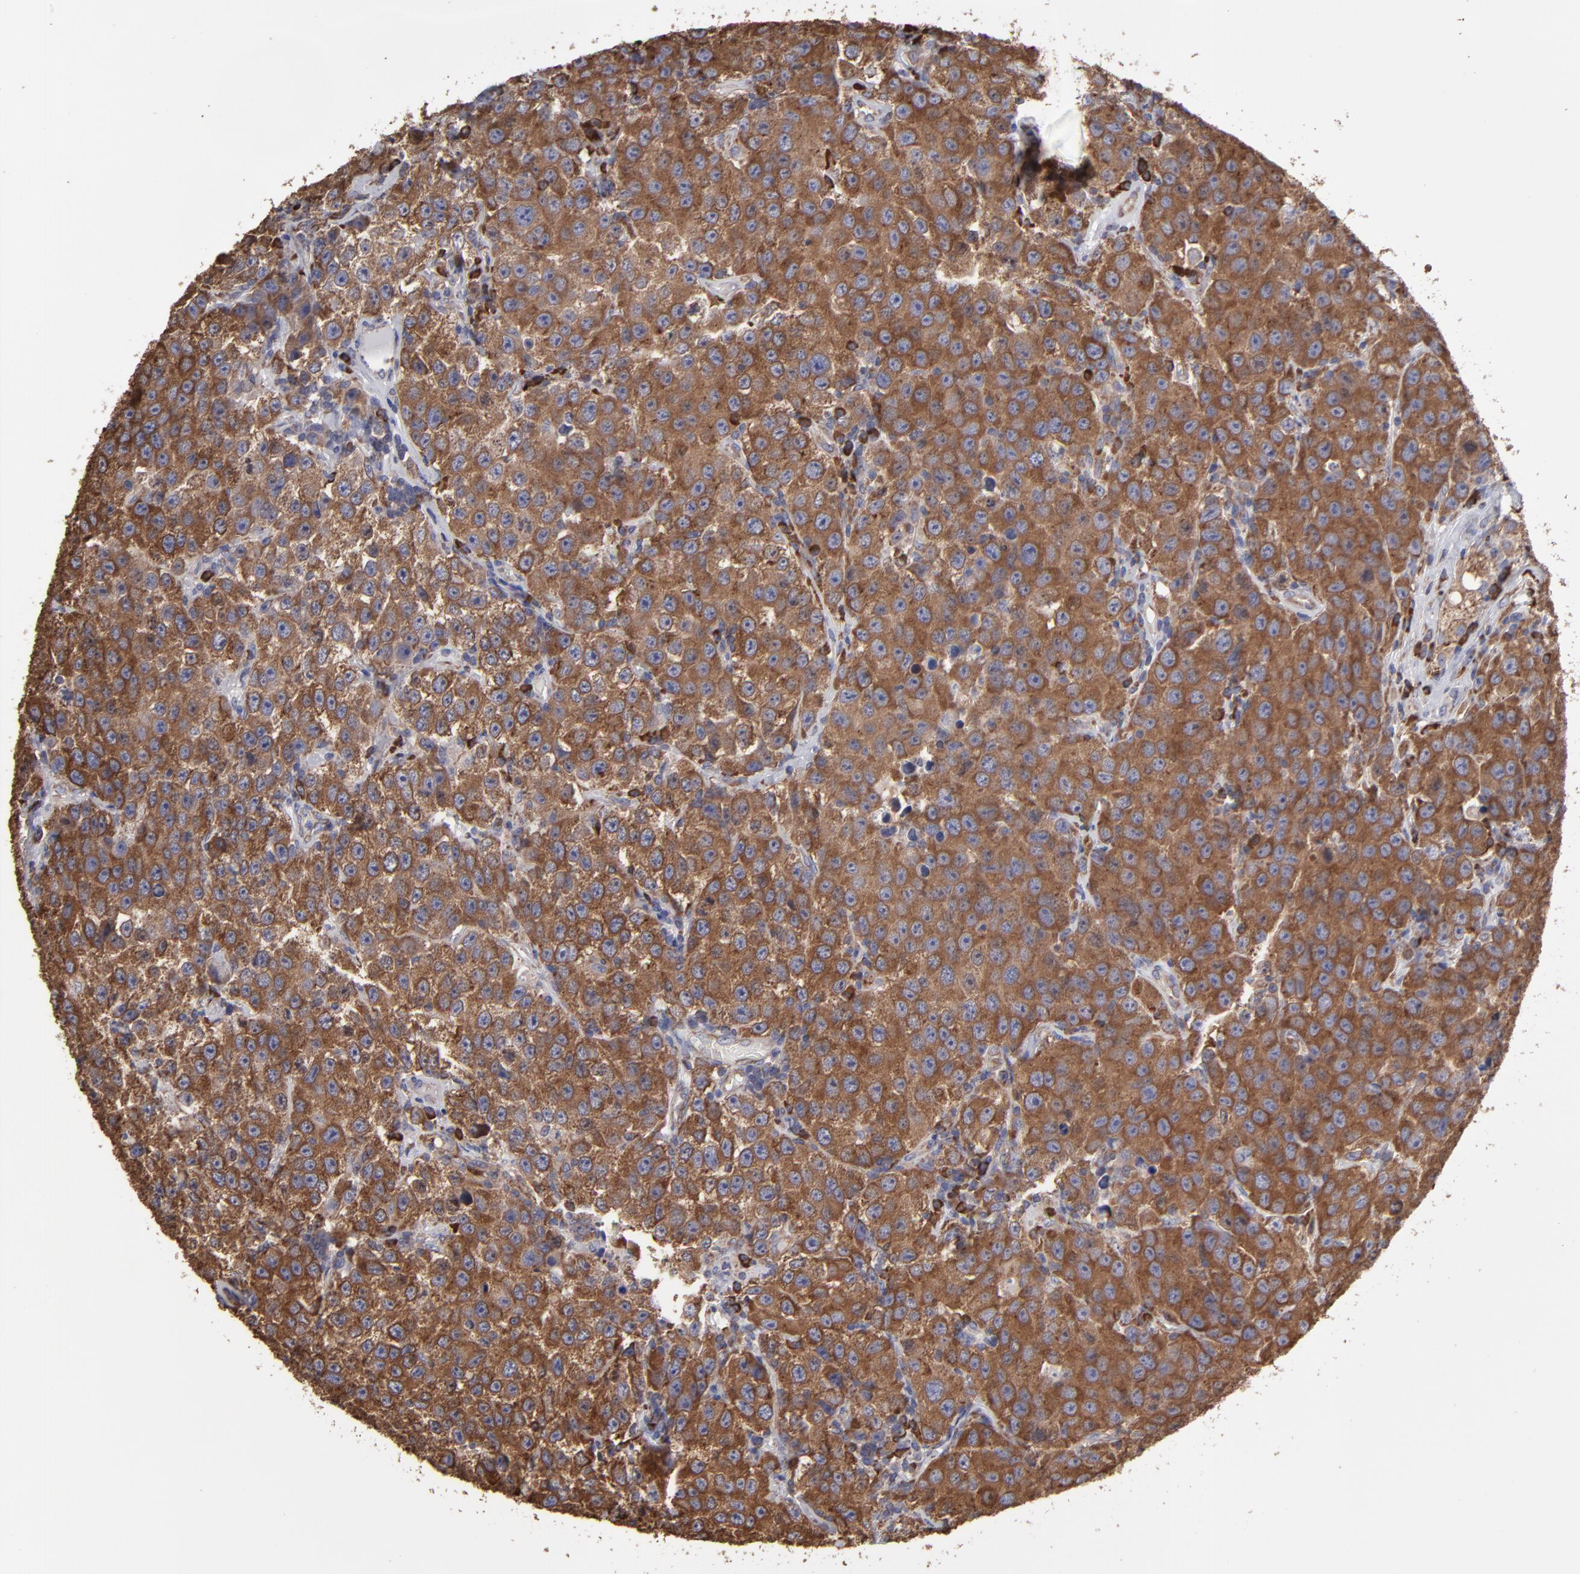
{"staining": {"intensity": "strong", "quantity": ">75%", "location": "cytoplasmic/membranous"}, "tissue": "testis cancer", "cell_type": "Tumor cells", "image_type": "cancer", "snomed": [{"axis": "morphology", "description": "Seminoma, NOS"}, {"axis": "topography", "description": "Testis"}], "caption": "Strong cytoplasmic/membranous protein expression is present in approximately >75% of tumor cells in testis seminoma.", "gene": "SND1", "patient": {"sex": "male", "age": 52}}